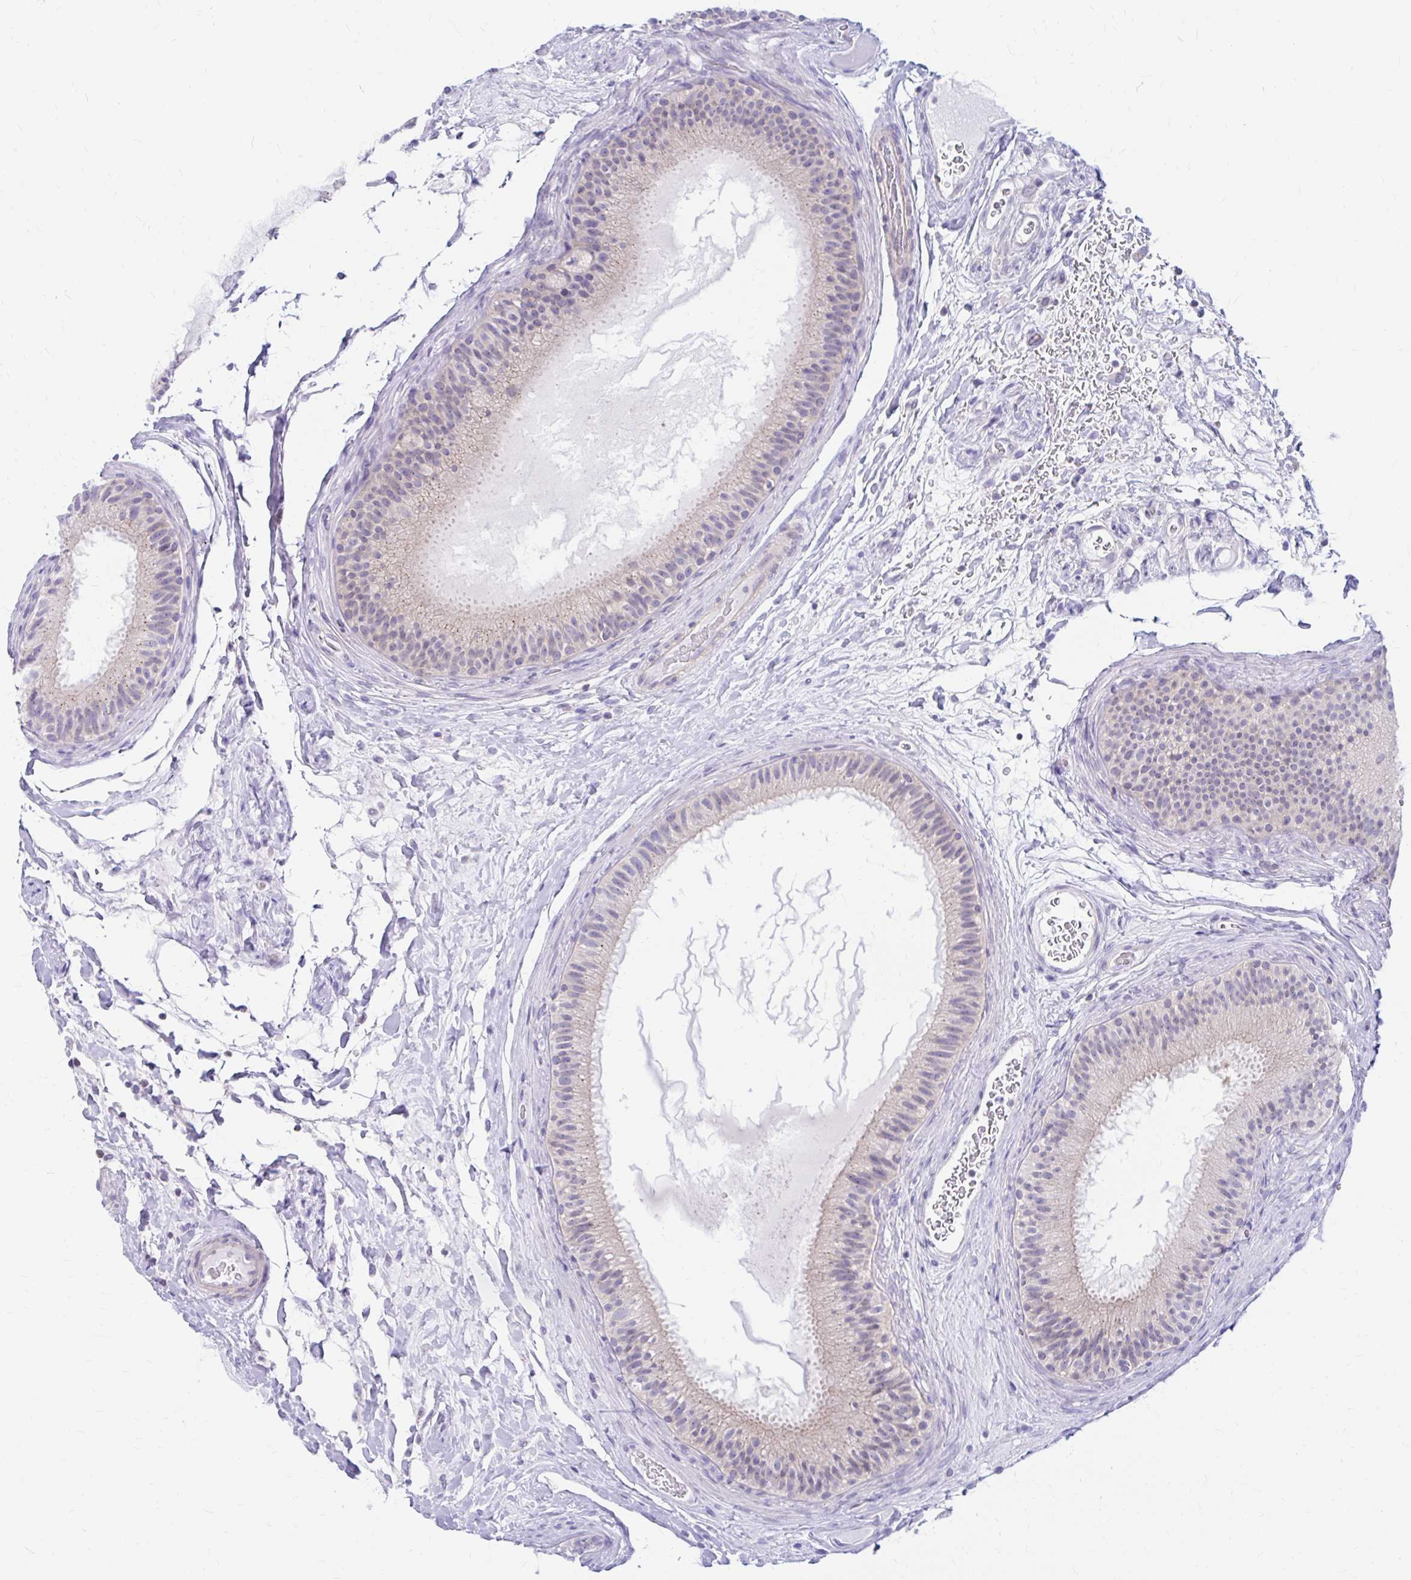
{"staining": {"intensity": "negative", "quantity": "none", "location": "none"}, "tissue": "epididymis", "cell_type": "Glandular cells", "image_type": "normal", "snomed": [{"axis": "morphology", "description": "Normal tissue, NOS"}, {"axis": "topography", "description": "Epididymis"}], "caption": "High power microscopy image of an immunohistochemistry image of benign epididymis, revealing no significant expression in glandular cells. The staining was performed using DAB to visualize the protein expression in brown, while the nuclei were stained in blue with hematoxylin (Magnification: 20x).", "gene": "RADIL", "patient": {"sex": "male", "age": 23}}